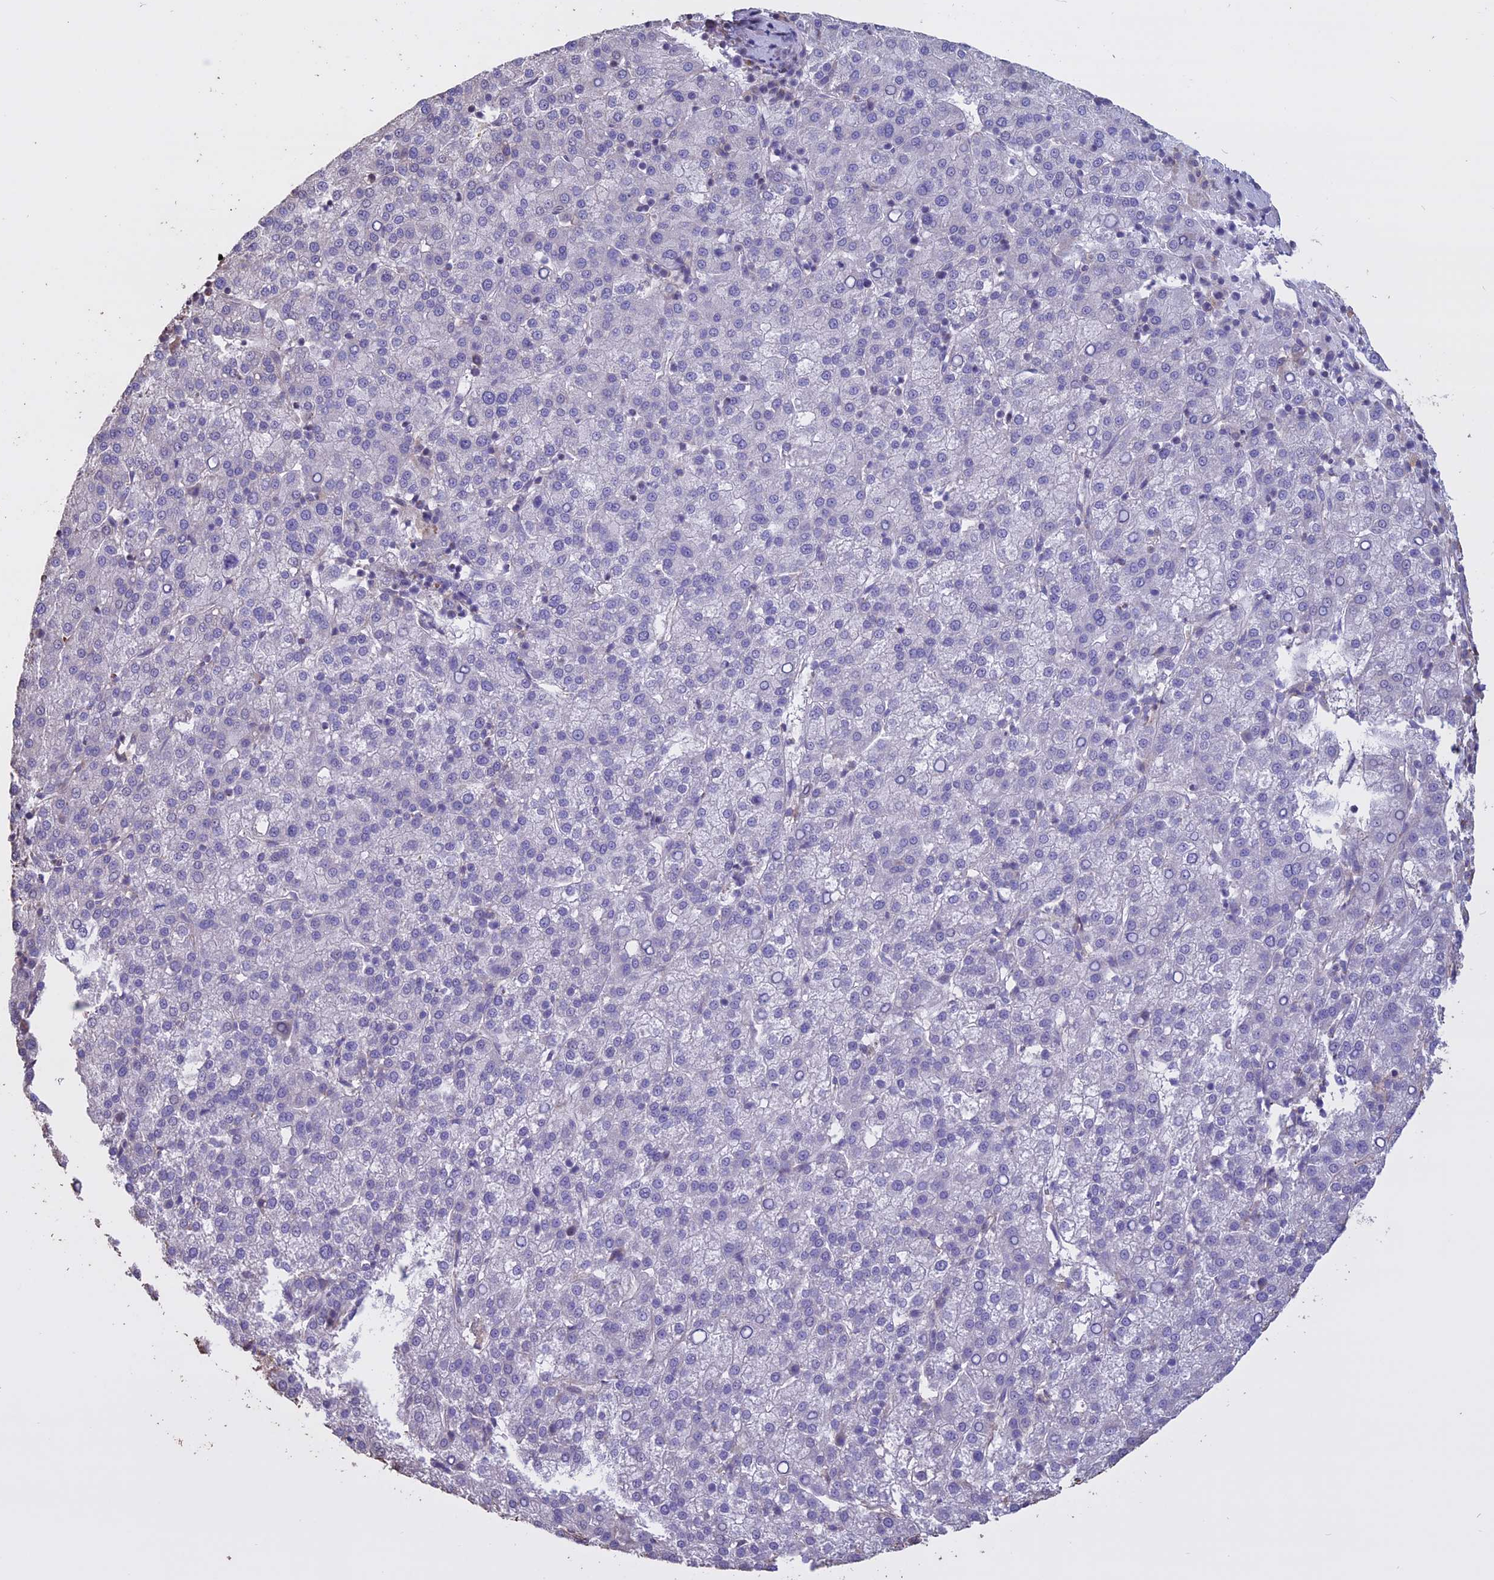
{"staining": {"intensity": "negative", "quantity": "none", "location": "none"}, "tissue": "liver cancer", "cell_type": "Tumor cells", "image_type": "cancer", "snomed": [{"axis": "morphology", "description": "Carcinoma, Hepatocellular, NOS"}, {"axis": "topography", "description": "Liver"}], "caption": "Immunohistochemistry image of liver hepatocellular carcinoma stained for a protein (brown), which demonstrates no expression in tumor cells.", "gene": "CCDC148", "patient": {"sex": "female", "age": 58}}